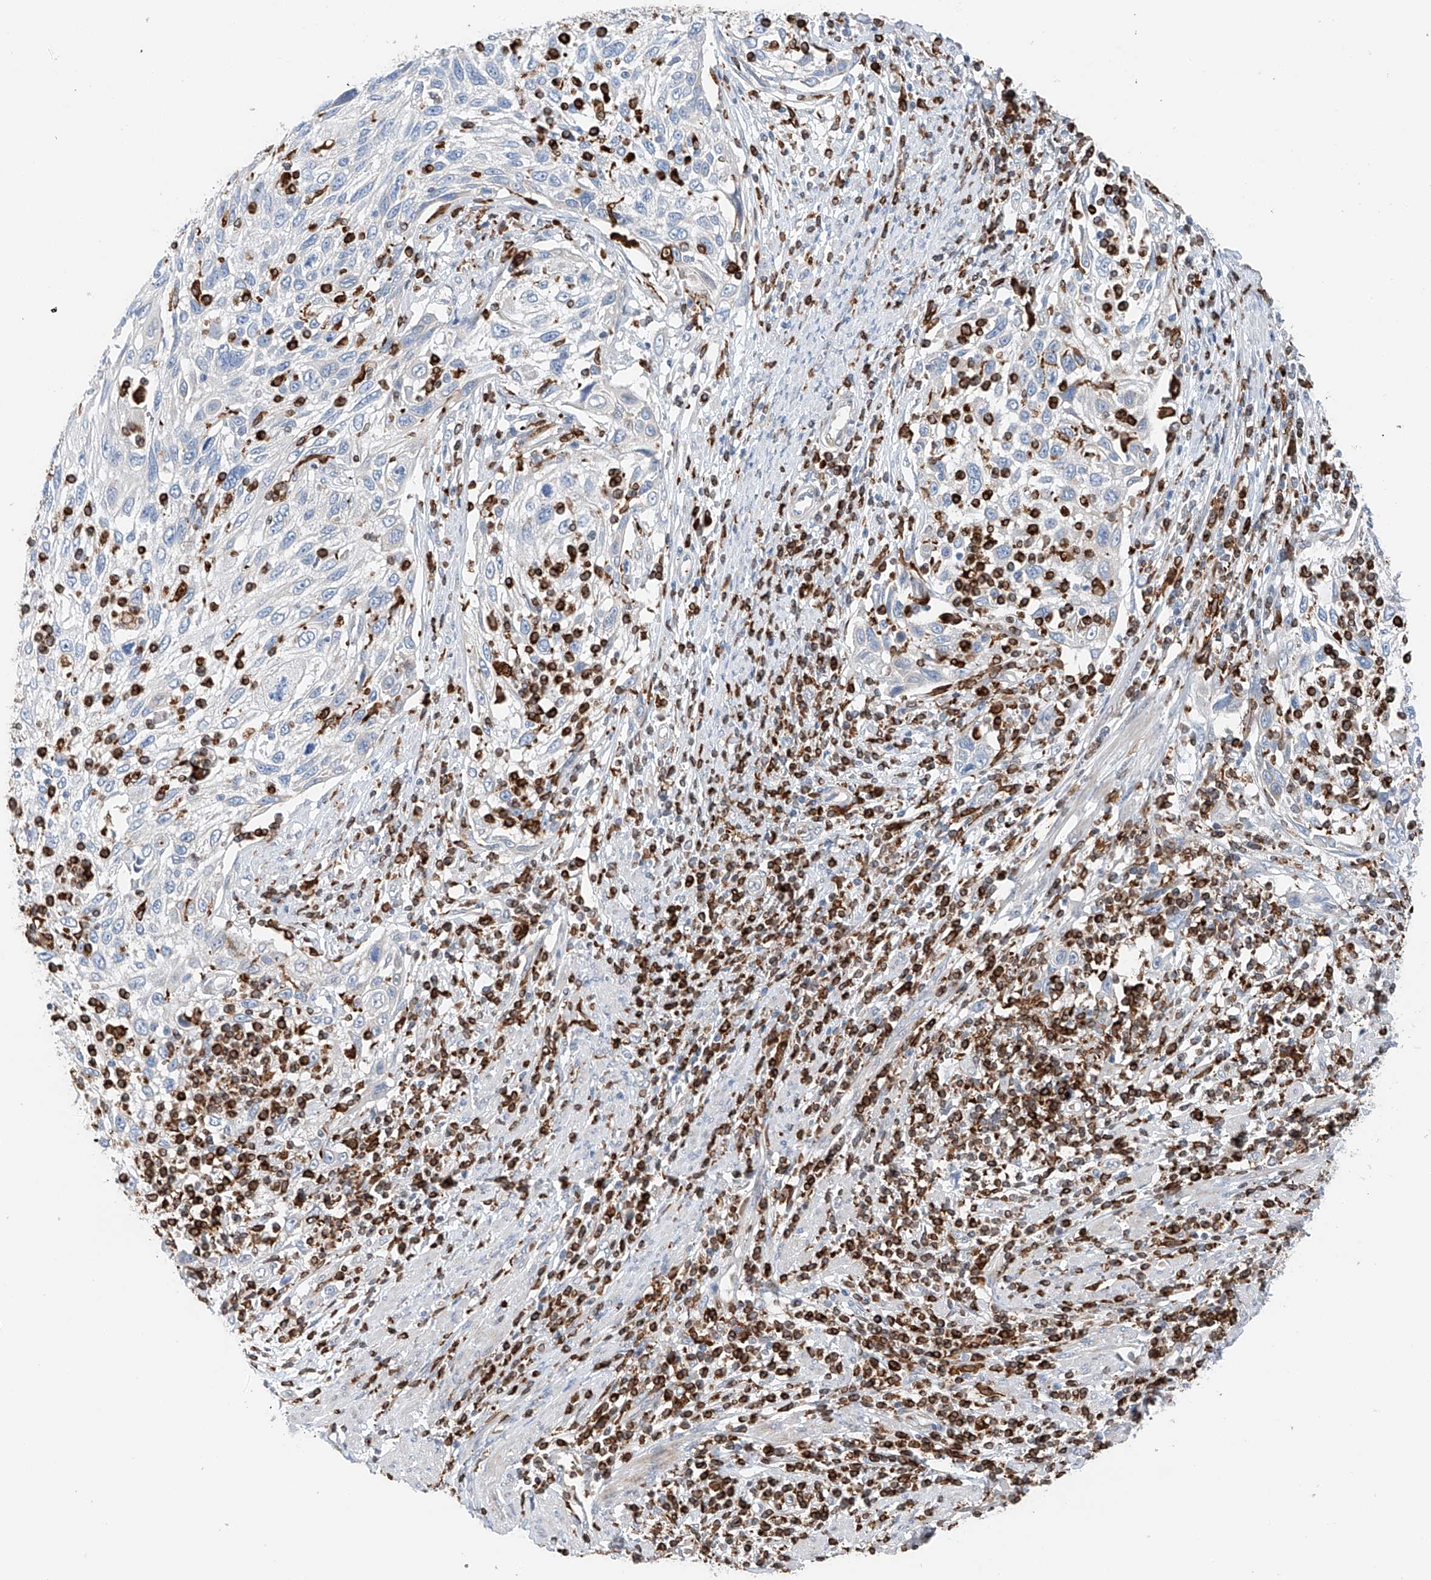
{"staining": {"intensity": "negative", "quantity": "none", "location": "none"}, "tissue": "cervical cancer", "cell_type": "Tumor cells", "image_type": "cancer", "snomed": [{"axis": "morphology", "description": "Squamous cell carcinoma, NOS"}, {"axis": "topography", "description": "Cervix"}], "caption": "Photomicrograph shows no protein staining in tumor cells of squamous cell carcinoma (cervical) tissue.", "gene": "TBXAS1", "patient": {"sex": "female", "age": 70}}